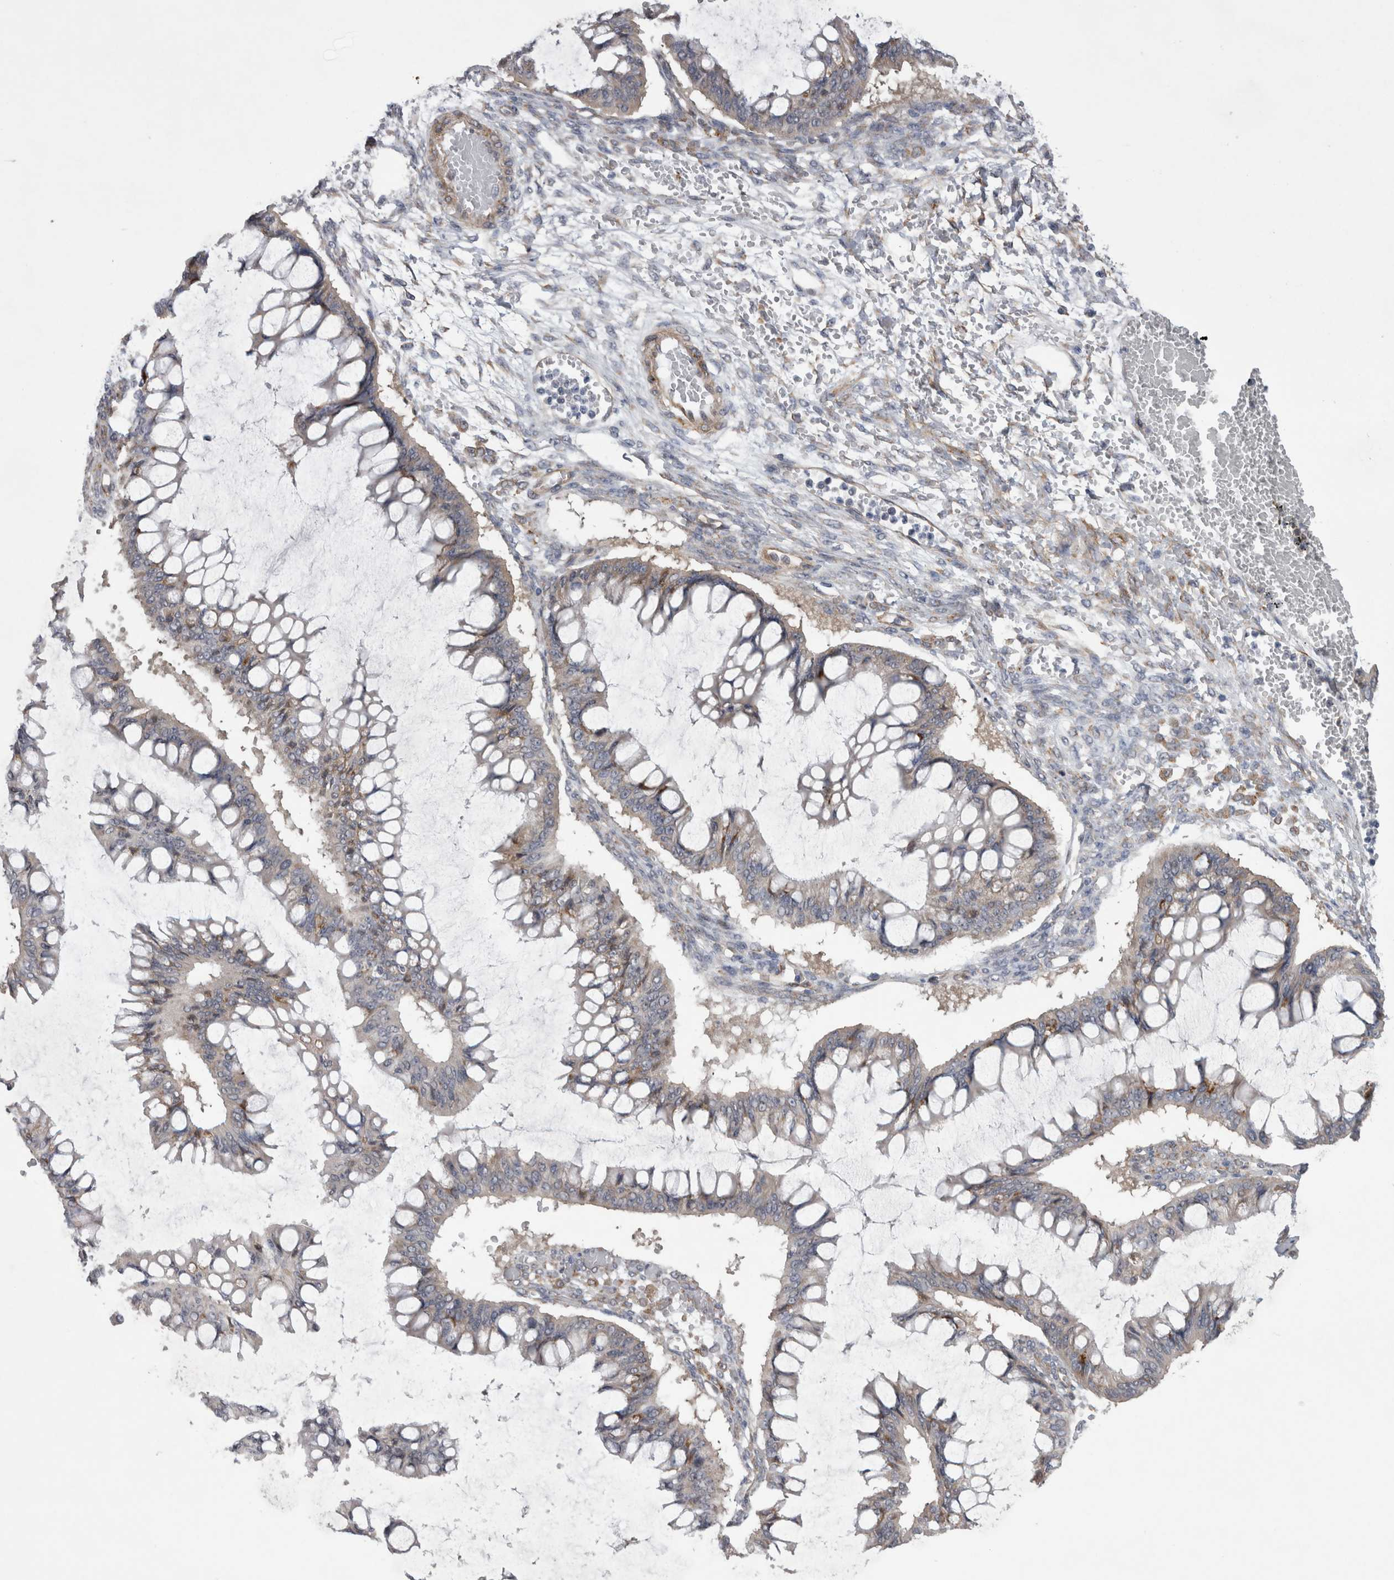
{"staining": {"intensity": "negative", "quantity": "none", "location": "none"}, "tissue": "ovarian cancer", "cell_type": "Tumor cells", "image_type": "cancer", "snomed": [{"axis": "morphology", "description": "Cystadenocarcinoma, mucinous, NOS"}, {"axis": "topography", "description": "Ovary"}], "caption": "A histopathology image of human mucinous cystadenocarcinoma (ovarian) is negative for staining in tumor cells. (DAB (3,3'-diaminobenzidine) immunohistochemistry (IHC) with hematoxylin counter stain).", "gene": "DDX6", "patient": {"sex": "female", "age": 73}}